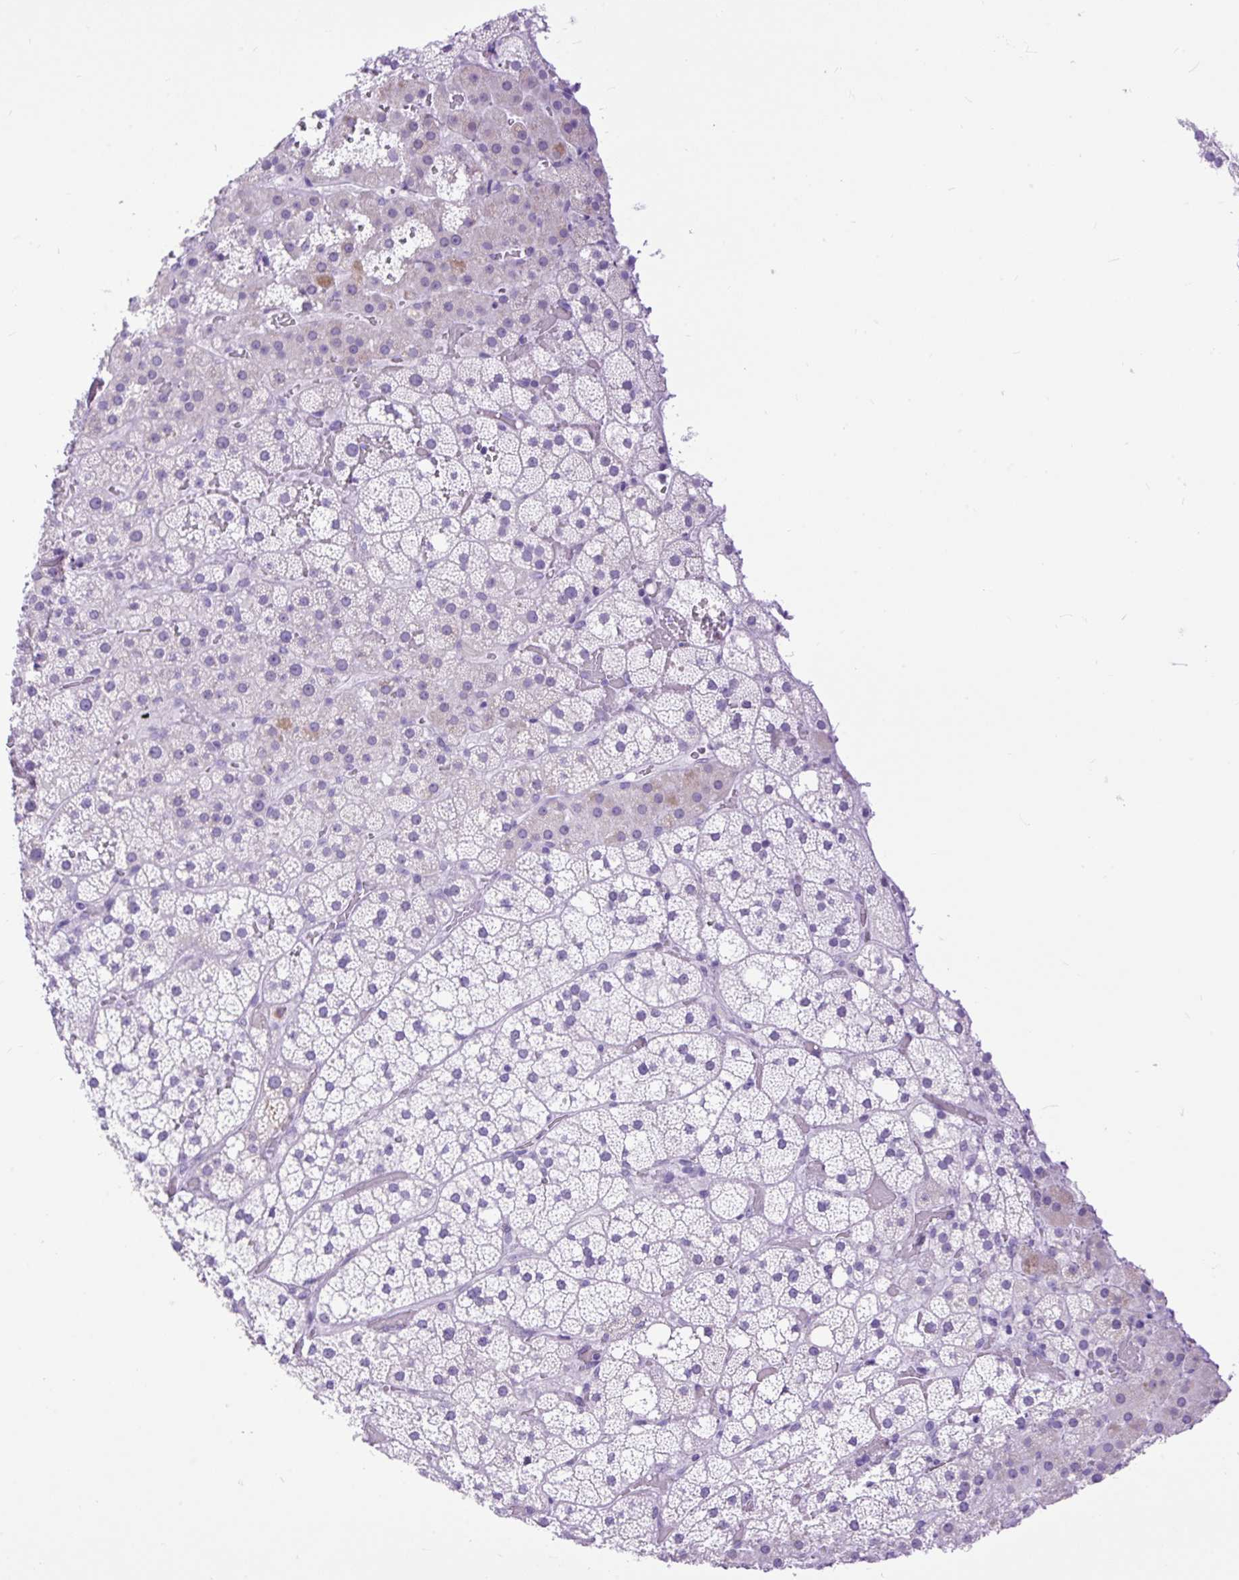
{"staining": {"intensity": "negative", "quantity": "none", "location": "none"}, "tissue": "adrenal gland", "cell_type": "Glandular cells", "image_type": "normal", "snomed": [{"axis": "morphology", "description": "Normal tissue, NOS"}, {"axis": "topography", "description": "Adrenal gland"}], "caption": "Immunohistochemistry micrograph of normal adrenal gland stained for a protein (brown), which exhibits no expression in glandular cells.", "gene": "ZNF256", "patient": {"sex": "male", "age": 53}}